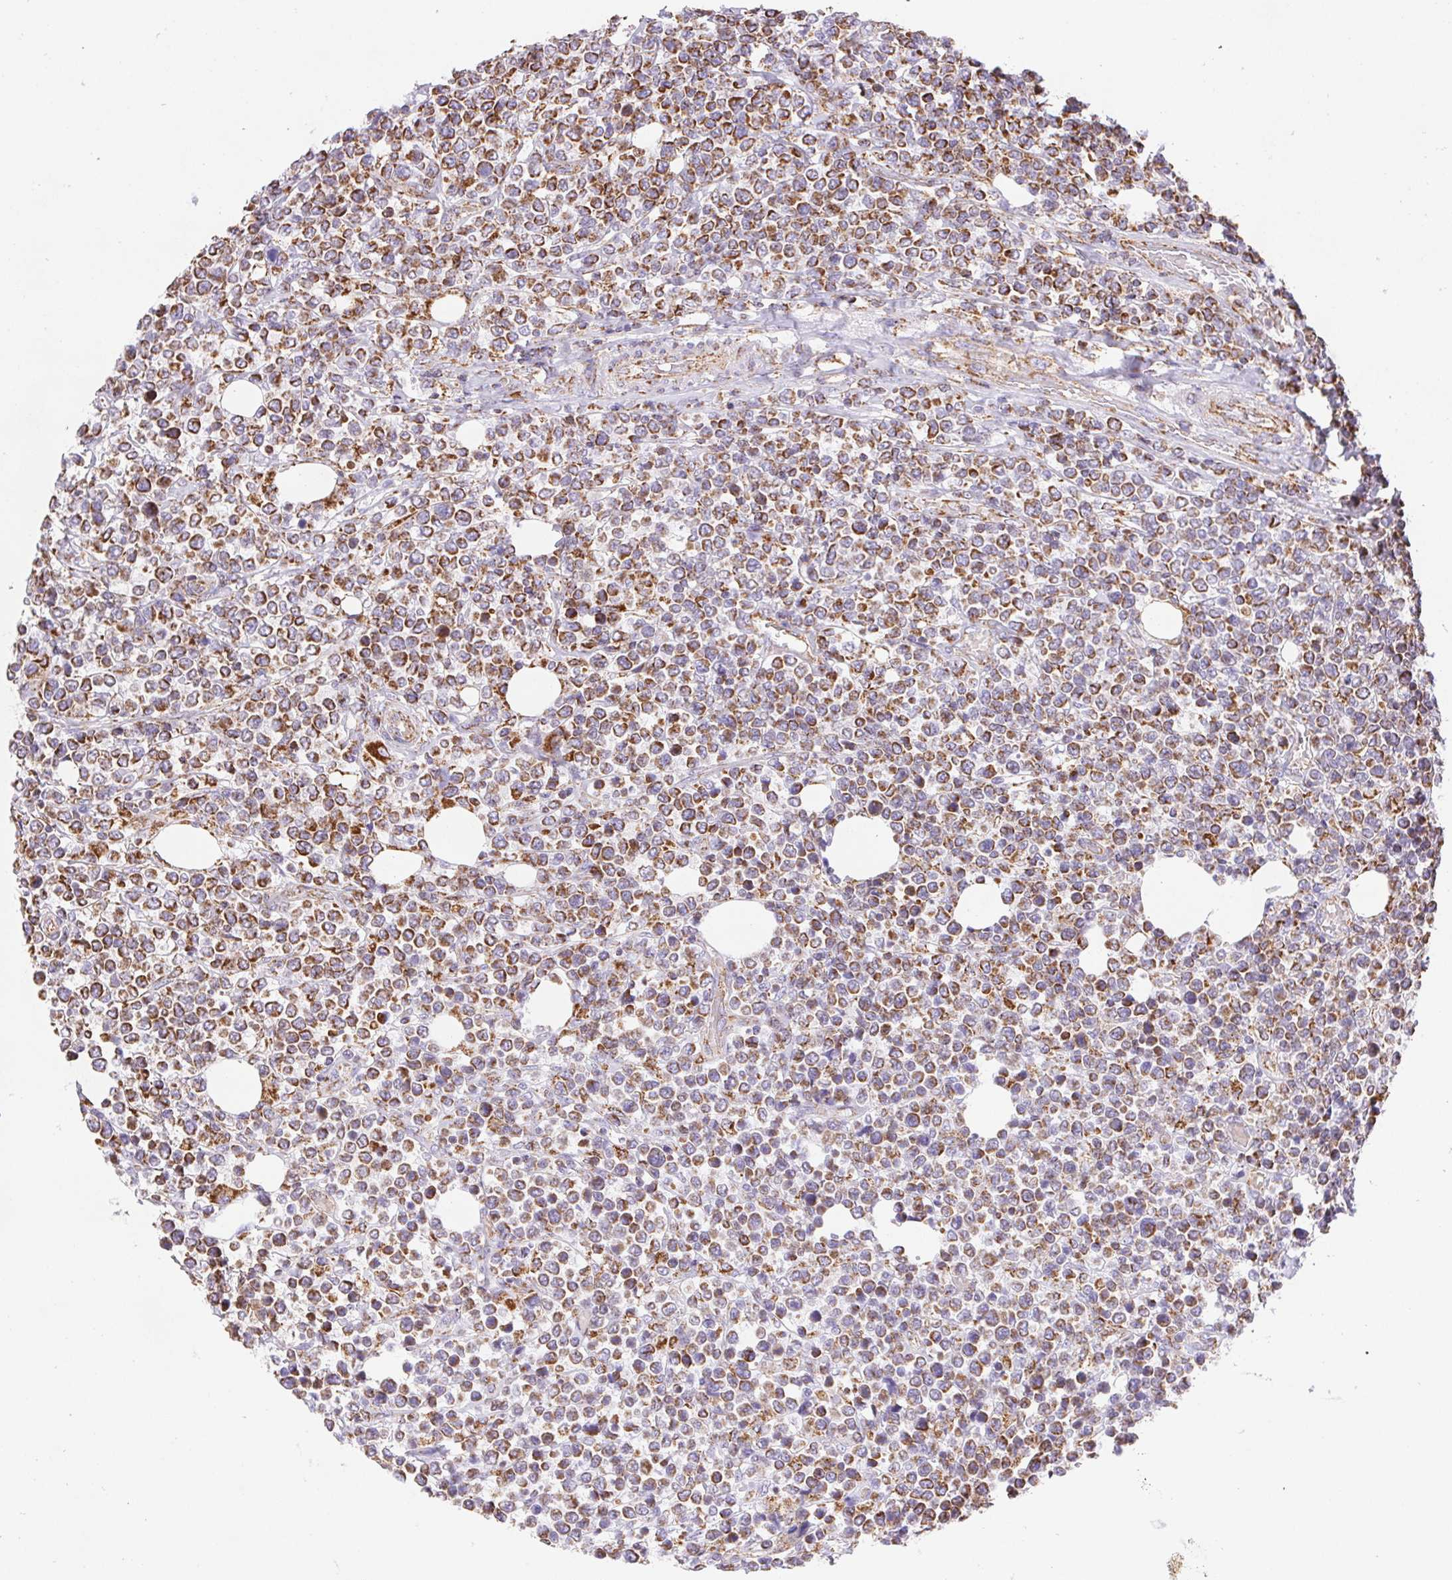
{"staining": {"intensity": "moderate", "quantity": ">75%", "location": "cytoplasmic/membranous"}, "tissue": "lymphoma", "cell_type": "Tumor cells", "image_type": "cancer", "snomed": [{"axis": "morphology", "description": "Malignant lymphoma, non-Hodgkin's type, High grade"}, {"axis": "topography", "description": "Soft tissue"}], "caption": "Immunohistochemistry (IHC) image of neoplastic tissue: human malignant lymphoma, non-Hodgkin's type (high-grade) stained using immunohistochemistry (IHC) displays medium levels of moderate protein expression localized specifically in the cytoplasmic/membranous of tumor cells, appearing as a cytoplasmic/membranous brown color.", "gene": "NIPSNAP2", "patient": {"sex": "female", "age": 56}}